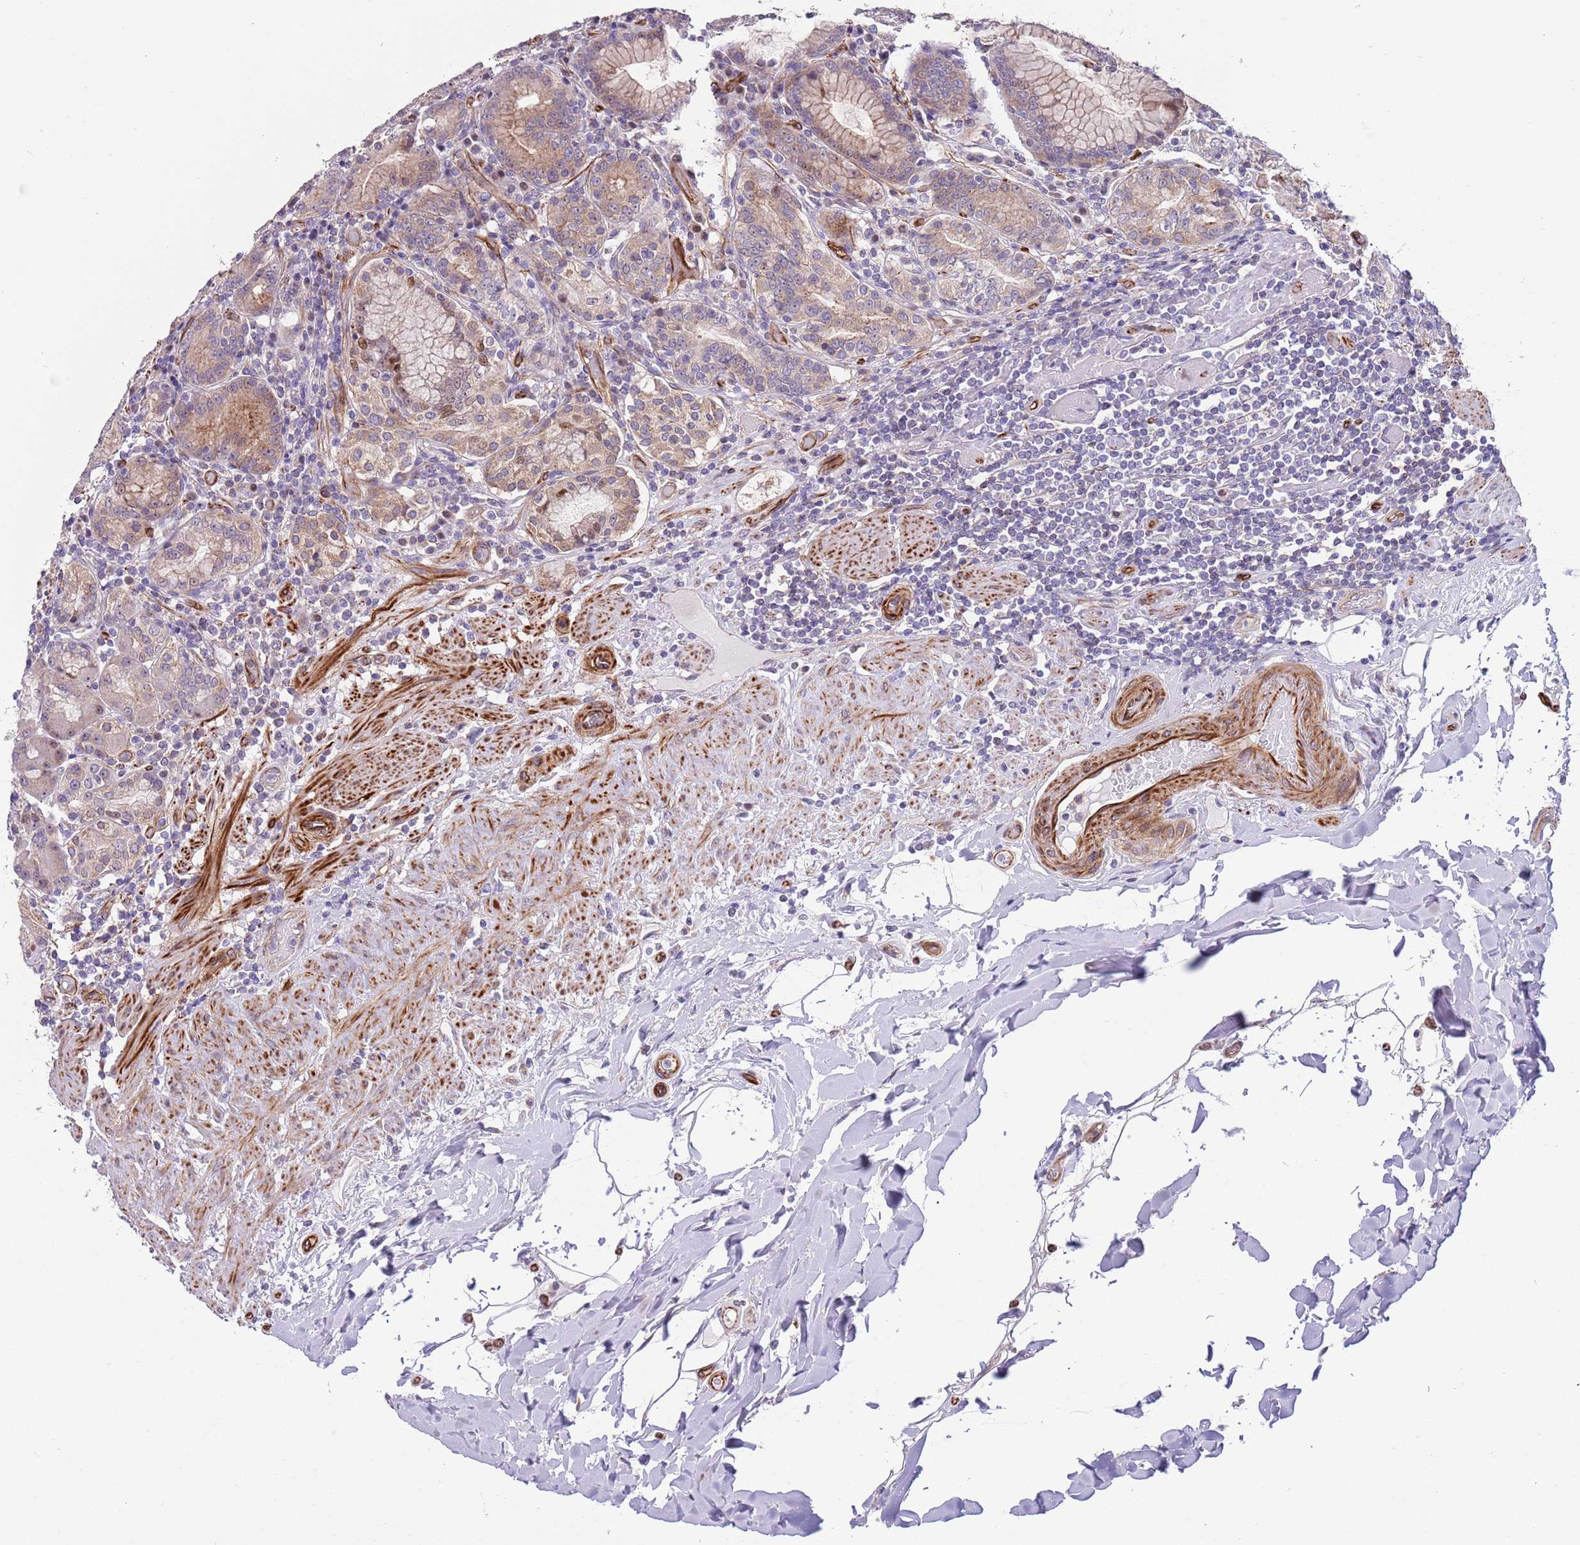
{"staining": {"intensity": "moderate", "quantity": "25%-75%", "location": "cytoplasmic/membranous,nuclear"}, "tissue": "stomach", "cell_type": "Glandular cells", "image_type": "normal", "snomed": [{"axis": "morphology", "description": "Normal tissue, NOS"}, {"axis": "topography", "description": "Stomach, upper"}, {"axis": "topography", "description": "Stomach, lower"}], "caption": "Protein analysis of benign stomach displays moderate cytoplasmic/membranous,nuclear positivity in about 25%-75% of glandular cells. (DAB (3,3'-diaminobenzidine) = brown stain, brightfield microscopy at high magnification).", "gene": "GAS2L3", "patient": {"sex": "female", "age": 76}}